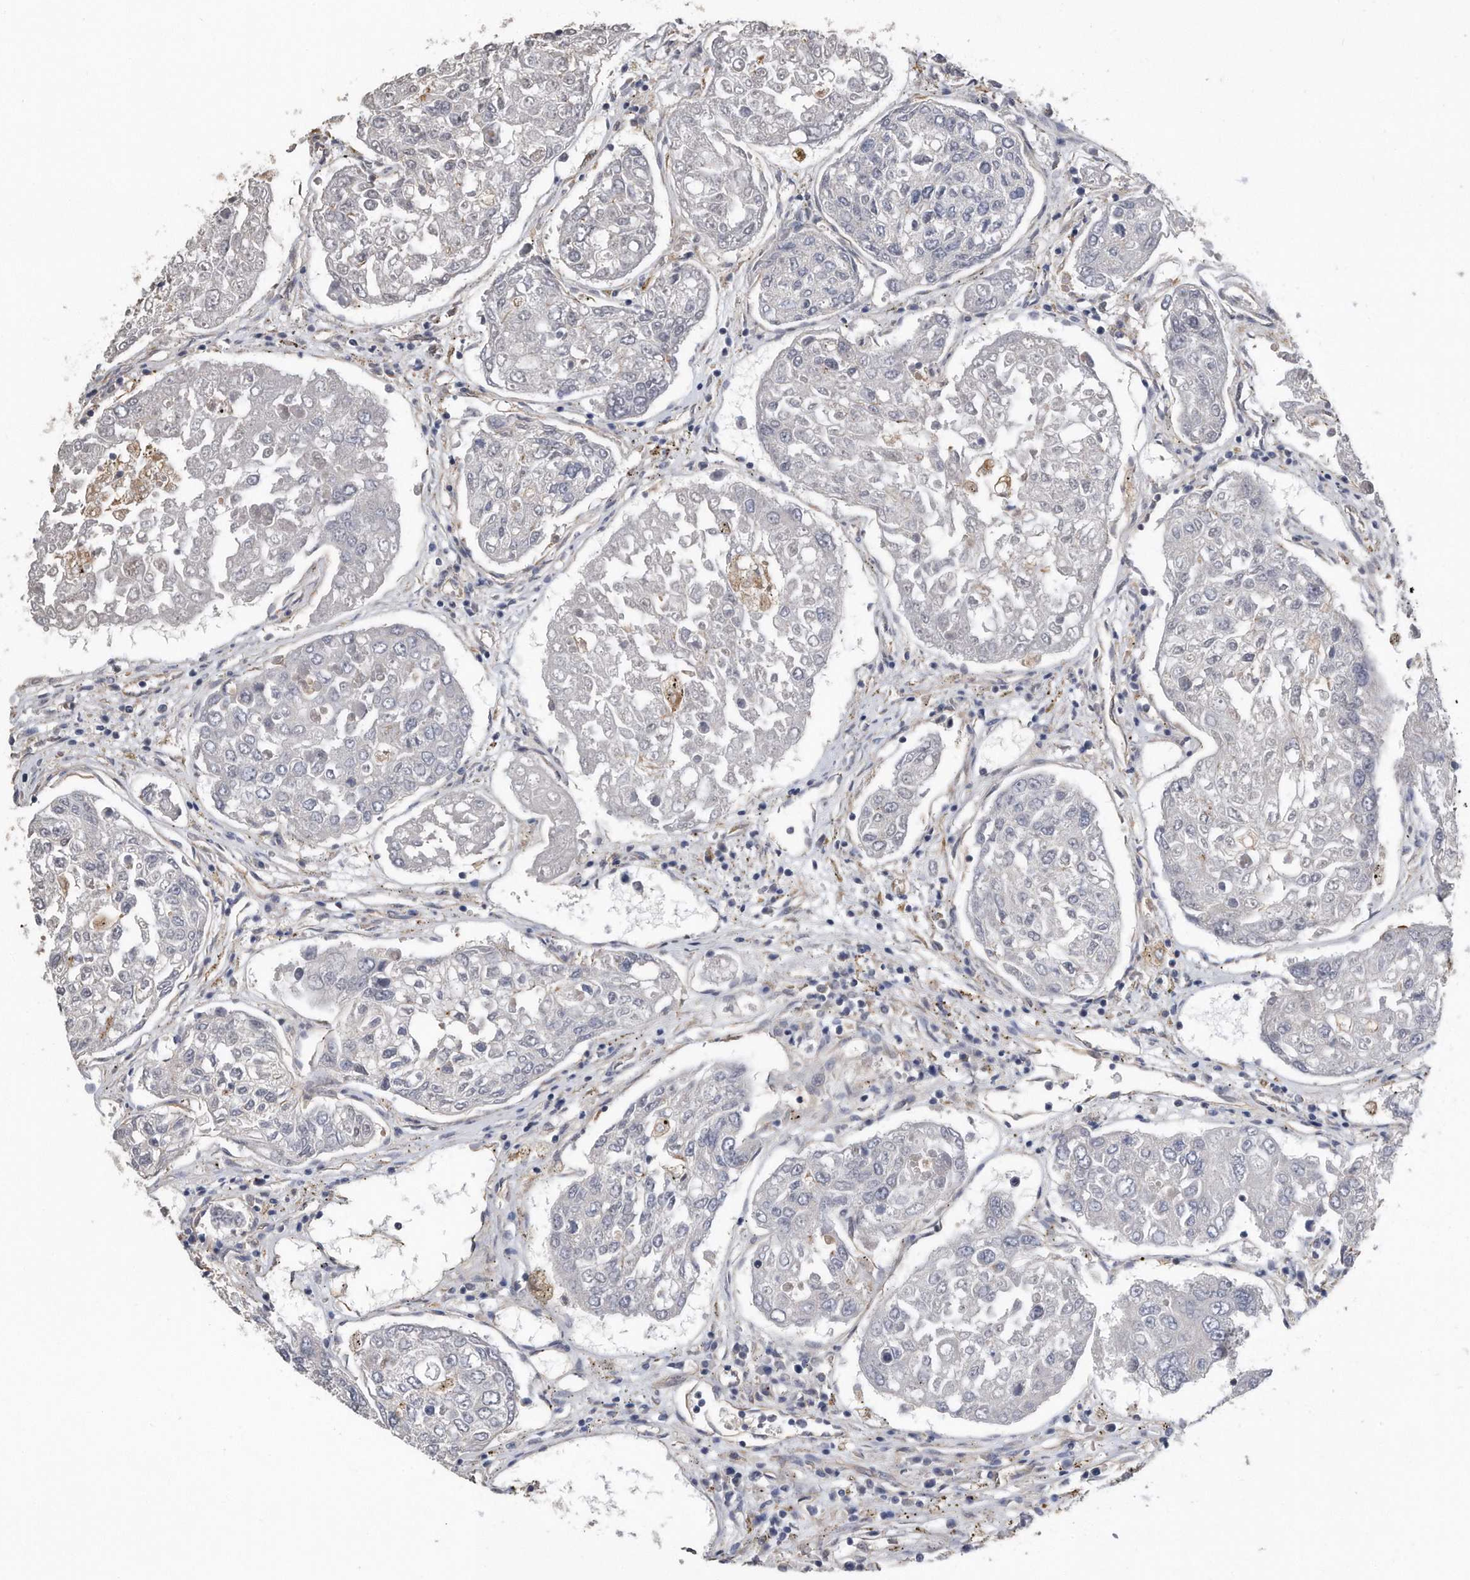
{"staining": {"intensity": "negative", "quantity": "none", "location": "none"}, "tissue": "urothelial cancer", "cell_type": "Tumor cells", "image_type": "cancer", "snomed": [{"axis": "morphology", "description": "Urothelial carcinoma, High grade"}, {"axis": "topography", "description": "Lymph node"}, {"axis": "topography", "description": "Urinary bladder"}], "caption": "There is no significant positivity in tumor cells of urothelial cancer.", "gene": "GPC1", "patient": {"sex": "male", "age": 51}}